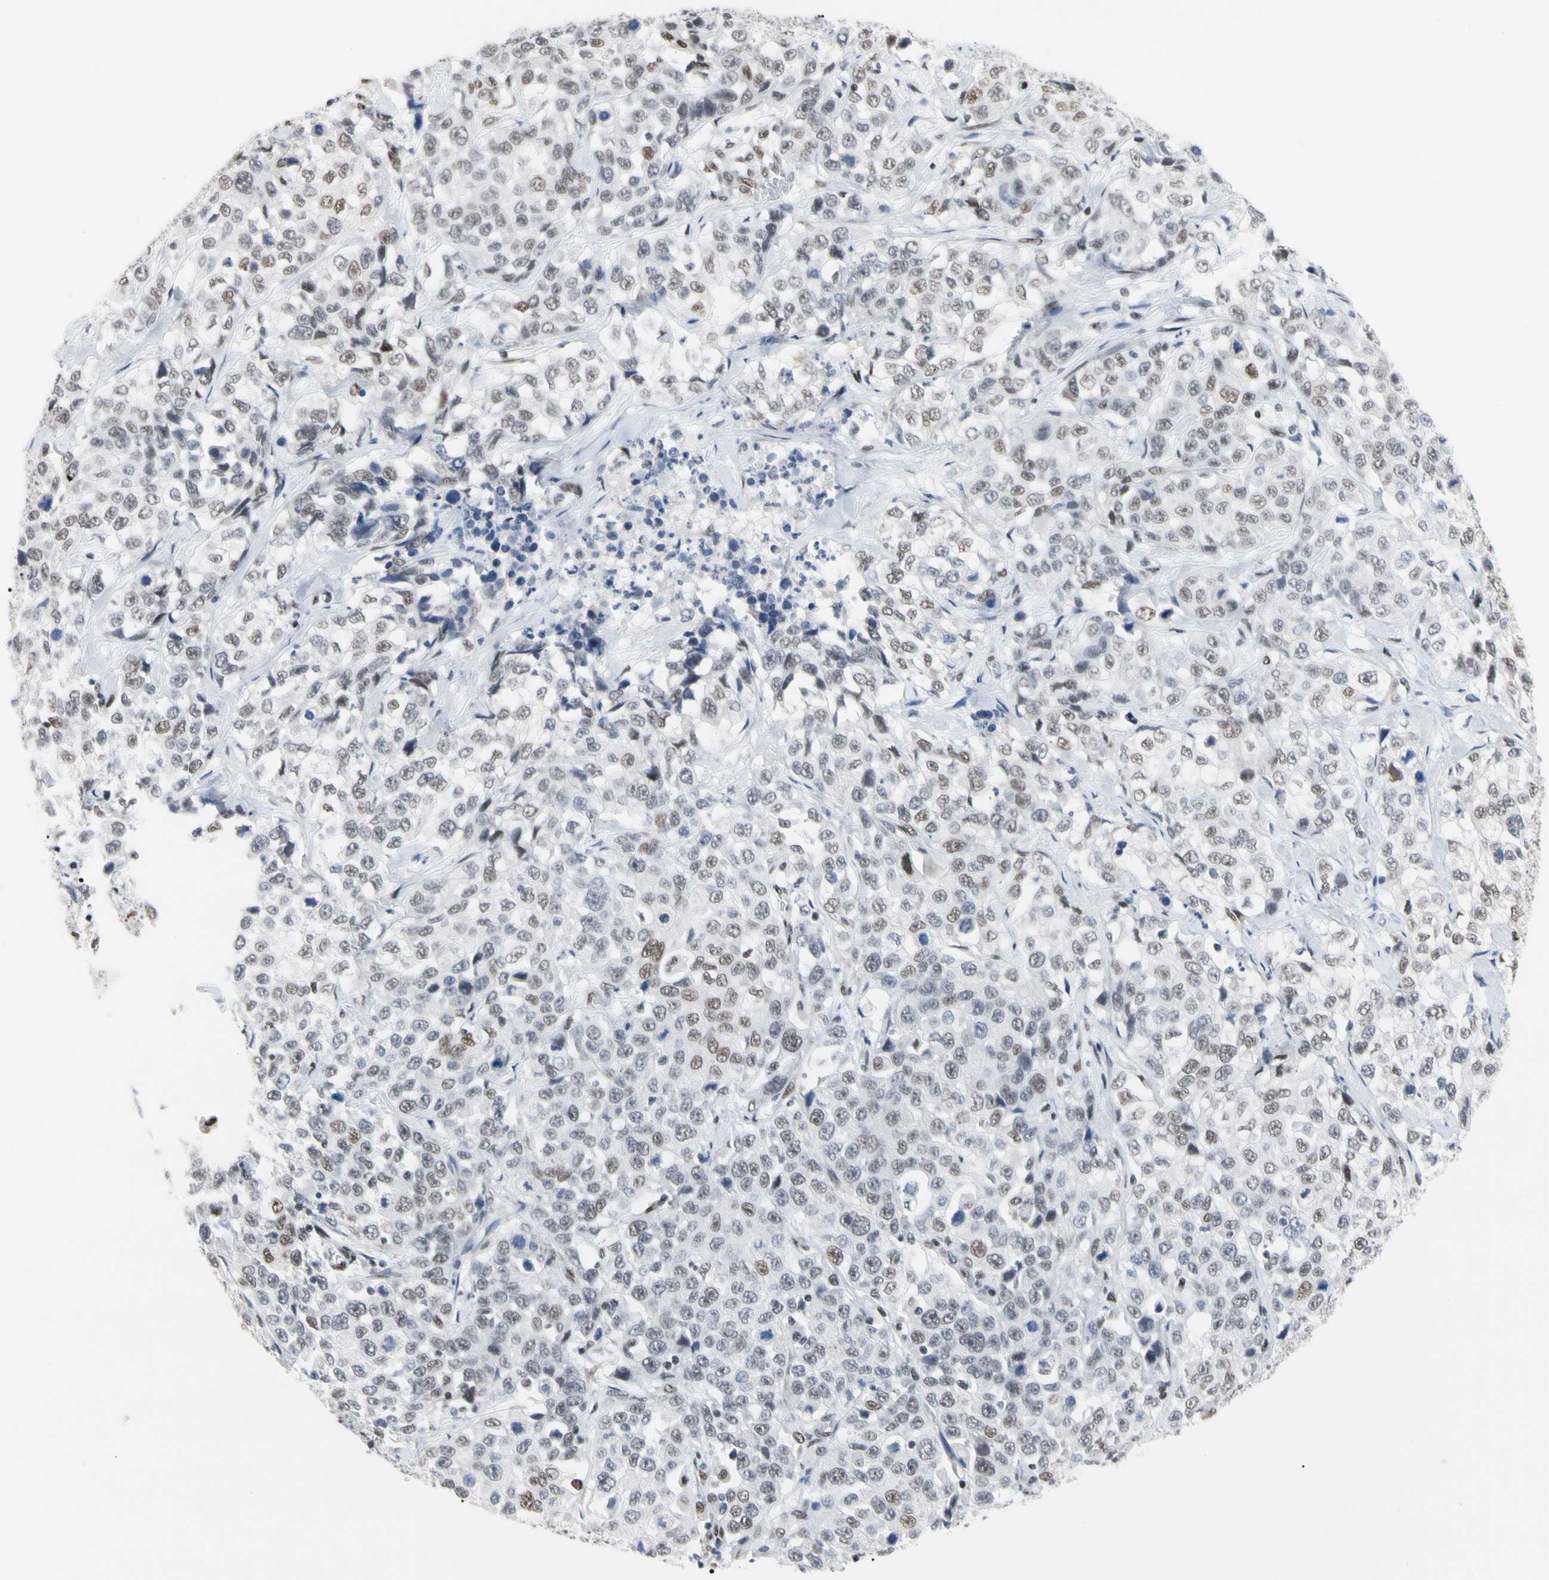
{"staining": {"intensity": "weak", "quantity": "25%-75%", "location": "nuclear"}, "tissue": "stomach cancer", "cell_type": "Tumor cells", "image_type": "cancer", "snomed": [{"axis": "morphology", "description": "Normal tissue, NOS"}, {"axis": "morphology", "description": "Adenocarcinoma, NOS"}, {"axis": "topography", "description": "Stomach"}], "caption": "A low amount of weak nuclear expression is identified in about 25%-75% of tumor cells in adenocarcinoma (stomach) tissue.", "gene": "FAM98B", "patient": {"sex": "male", "age": 48}}